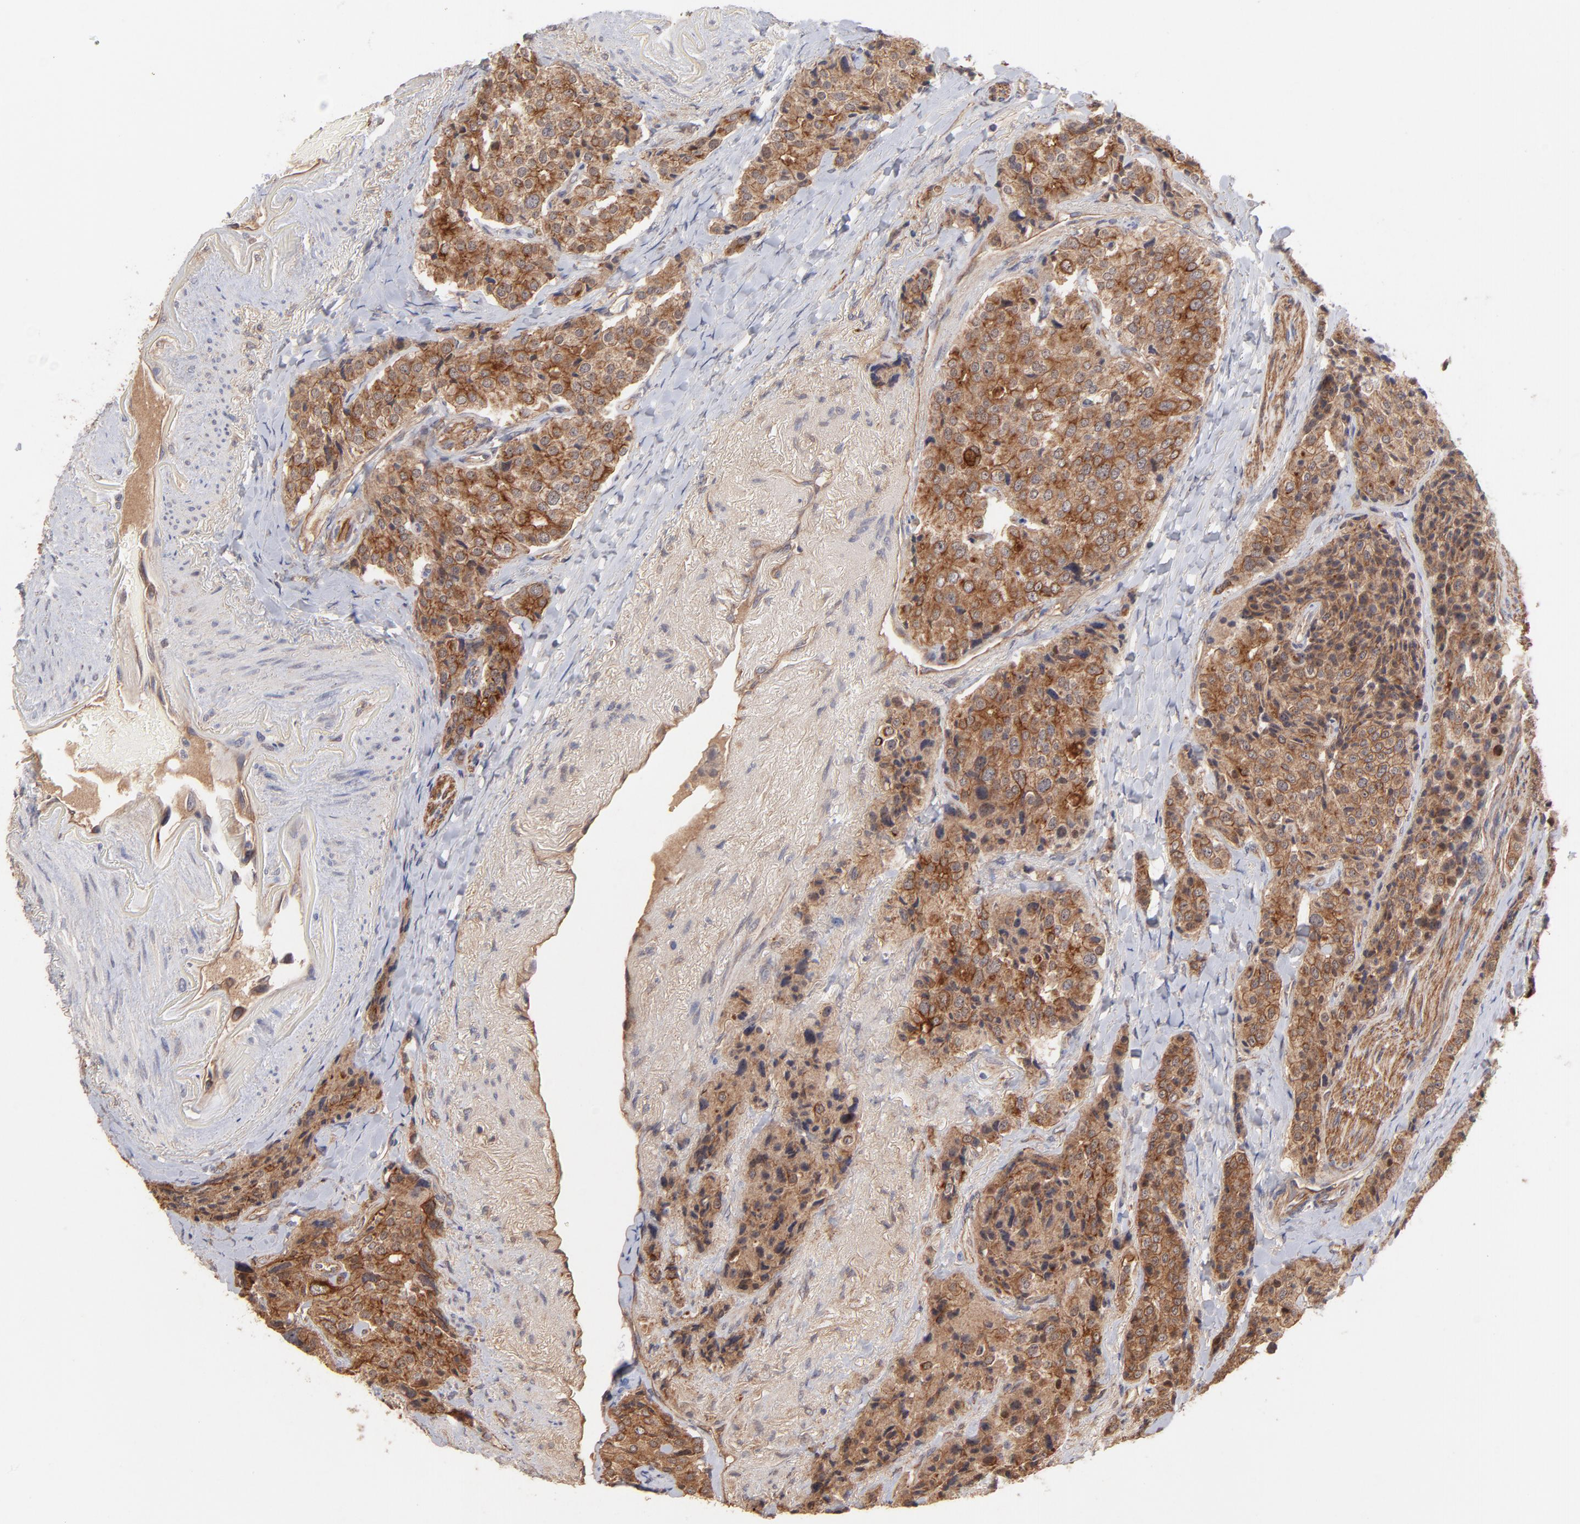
{"staining": {"intensity": "strong", "quantity": ">75%", "location": "cytoplasmic/membranous"}, "tissue": "carcinoid", "cell_type": "Tumor cells", "image_type": "cancer", "snomed": [{"axis": "morphology", "description": "Carcinoid, malignant, NOS"}, {"axis": "topography", "description": "Colon"}], "caption": "This is an image of immunohistochemistry staining of carcinoid (malignant), which shows strong expression in the cytoplasmic/membranous of tumor cells.", "gene": "STAP2", "patient": {"sex": "female", "age": 61}}